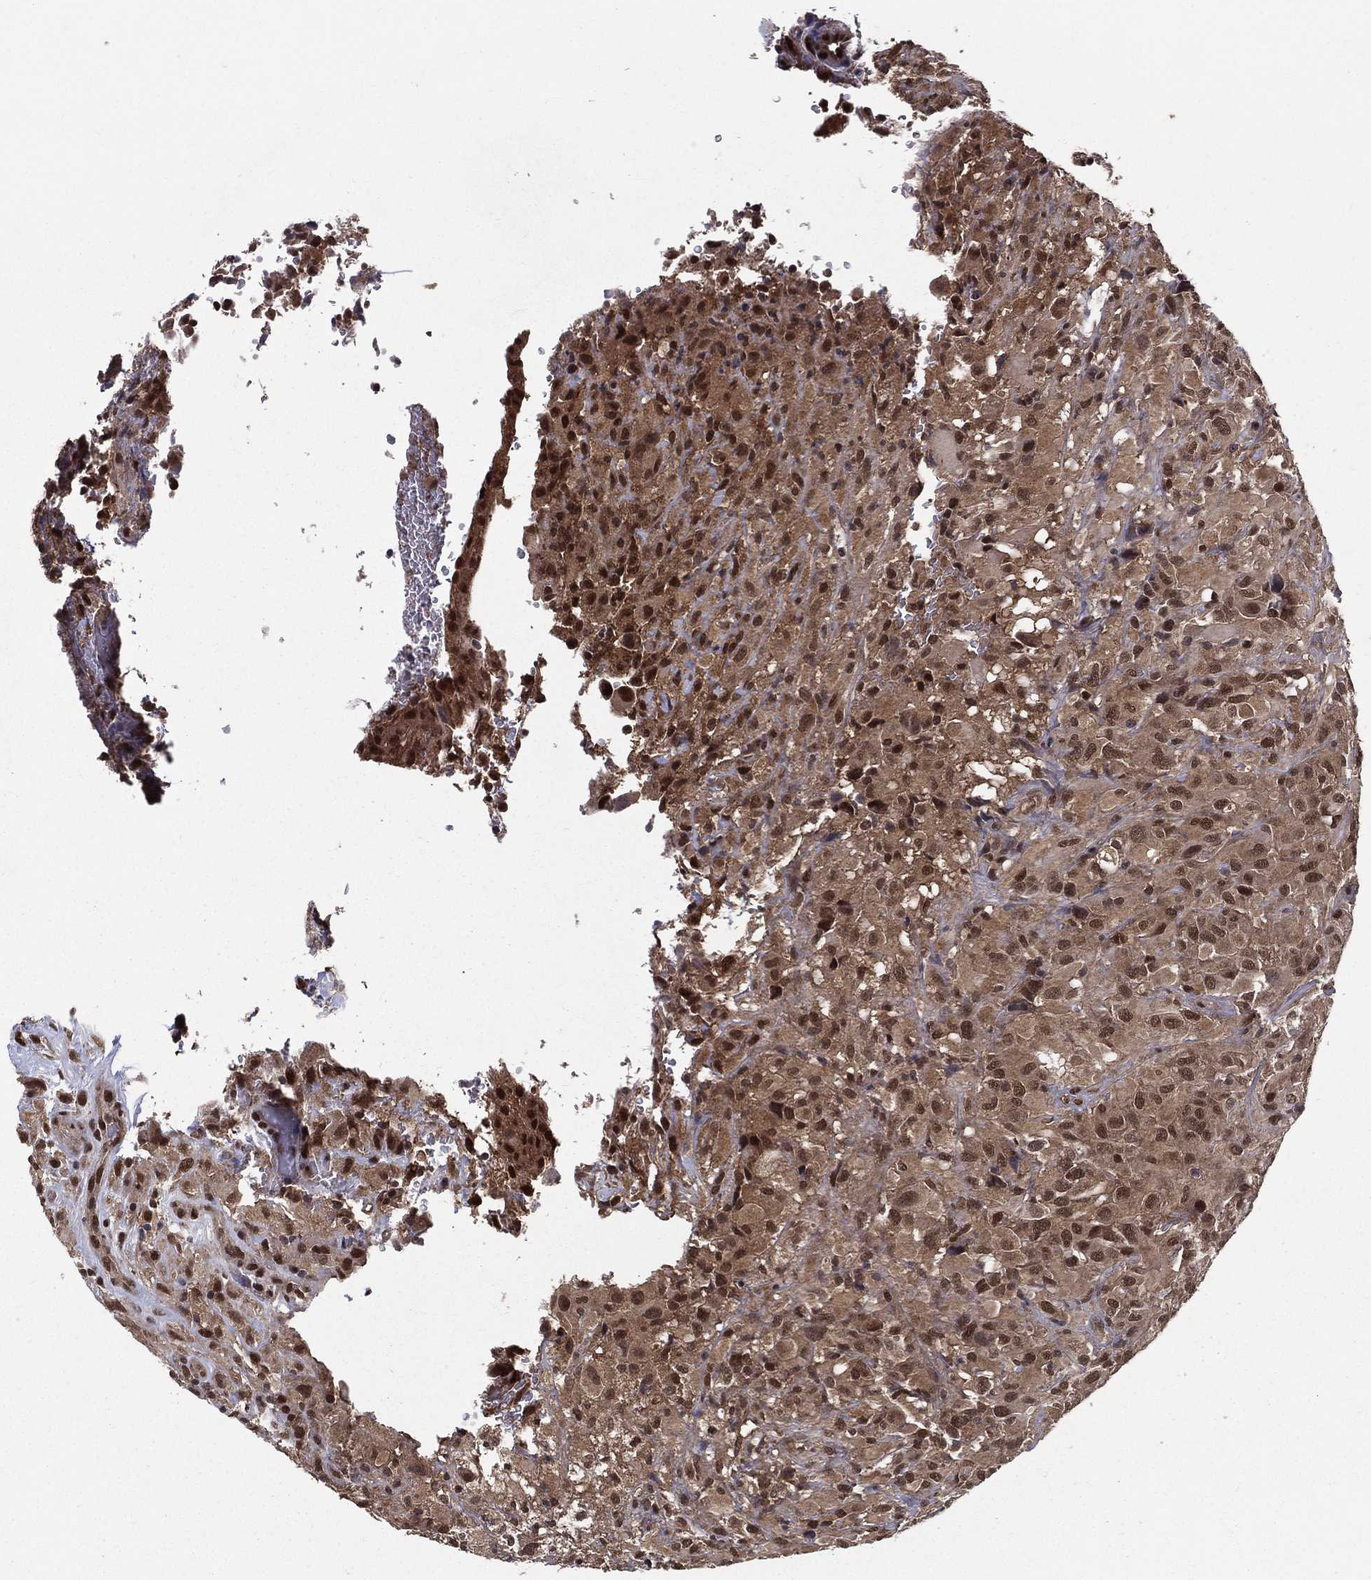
{"staining": {"intensity": "strong", "quantity": "<25%", "location": "nuclear"}, "tissue": "glioma", "cell_type": "Tumor cells", "image_type": "cancer", "snomed": [{"axis": "morphology", "description": "Glioma, malignant, High grade"}, {"axis": "topography", "description": "Cerebral cortex"}], "caption": "Immunohistochemistry (IHC) (DAB) staining of human glioma reveals strong nuclear protein positivity in approximately <25% of tumor cells.", "gene": "CARM1", "patient": {"sex": "male", "age": 35}}